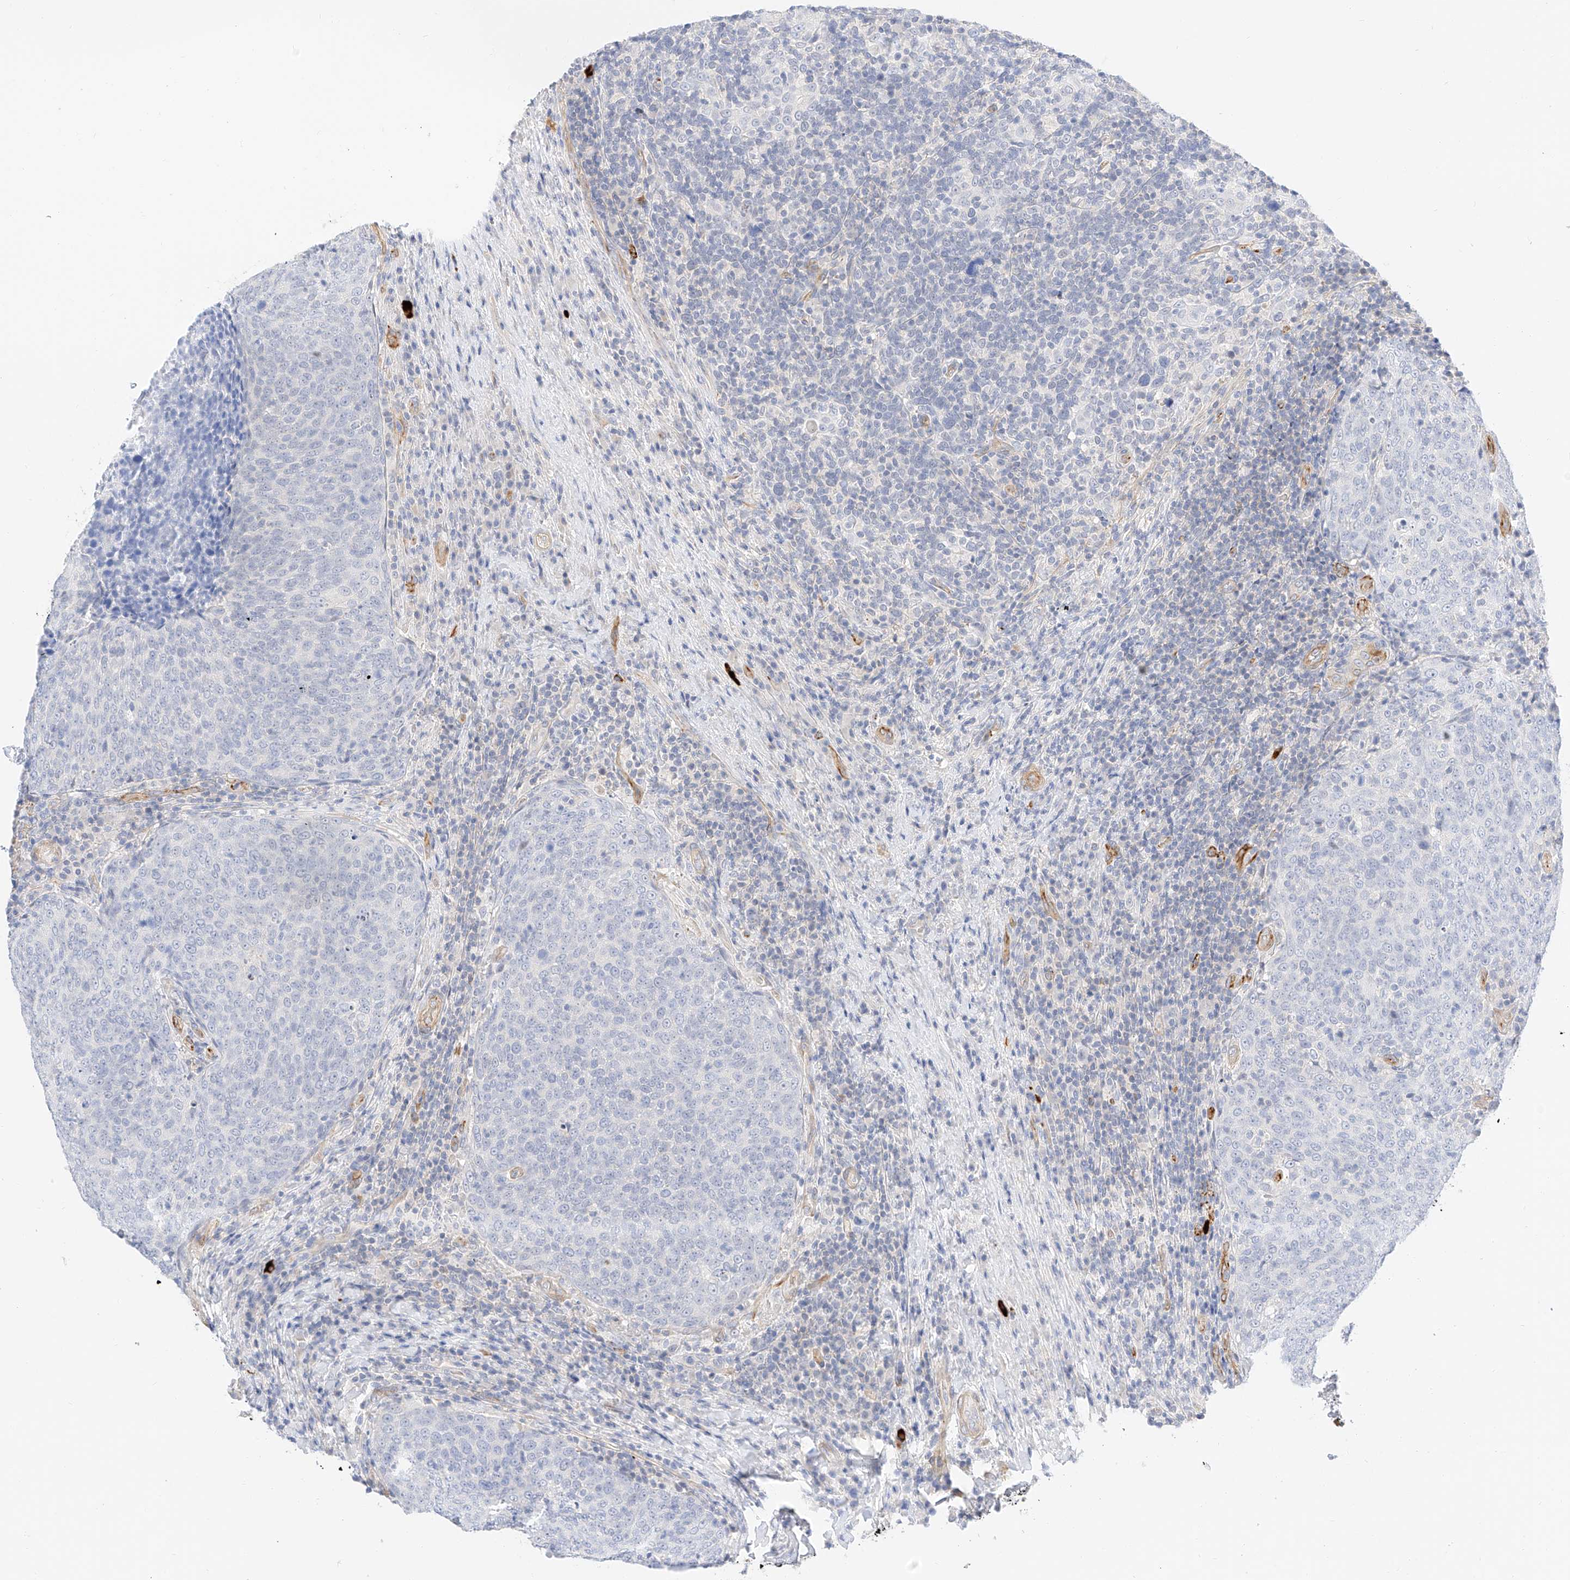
{"staining": {"intensity": "negative", "quantity": "none", "location": "none"}, "tissue": "head and neck cancer", "cell_type": "Tumor cells", "image_type": "cancer", "snomed": [{"axis": "morphology", "description": "Squamous cell carcinoma, NOS"}, {"axis": "morphology", "description": "Squamous cell carcinoma, metastatic, NOS"}, {"axis": "topography", "description": "Lymph node"}, {"axis": "topography", "description": "Head-Neck"}], "caption": "The immunohistochemistry image has no significant staining in tumor cells of squamous cell carcinoma (head and neck) tissue.", "gene": "CDCP2", "patient": {"sex": "male", "age": 62}}